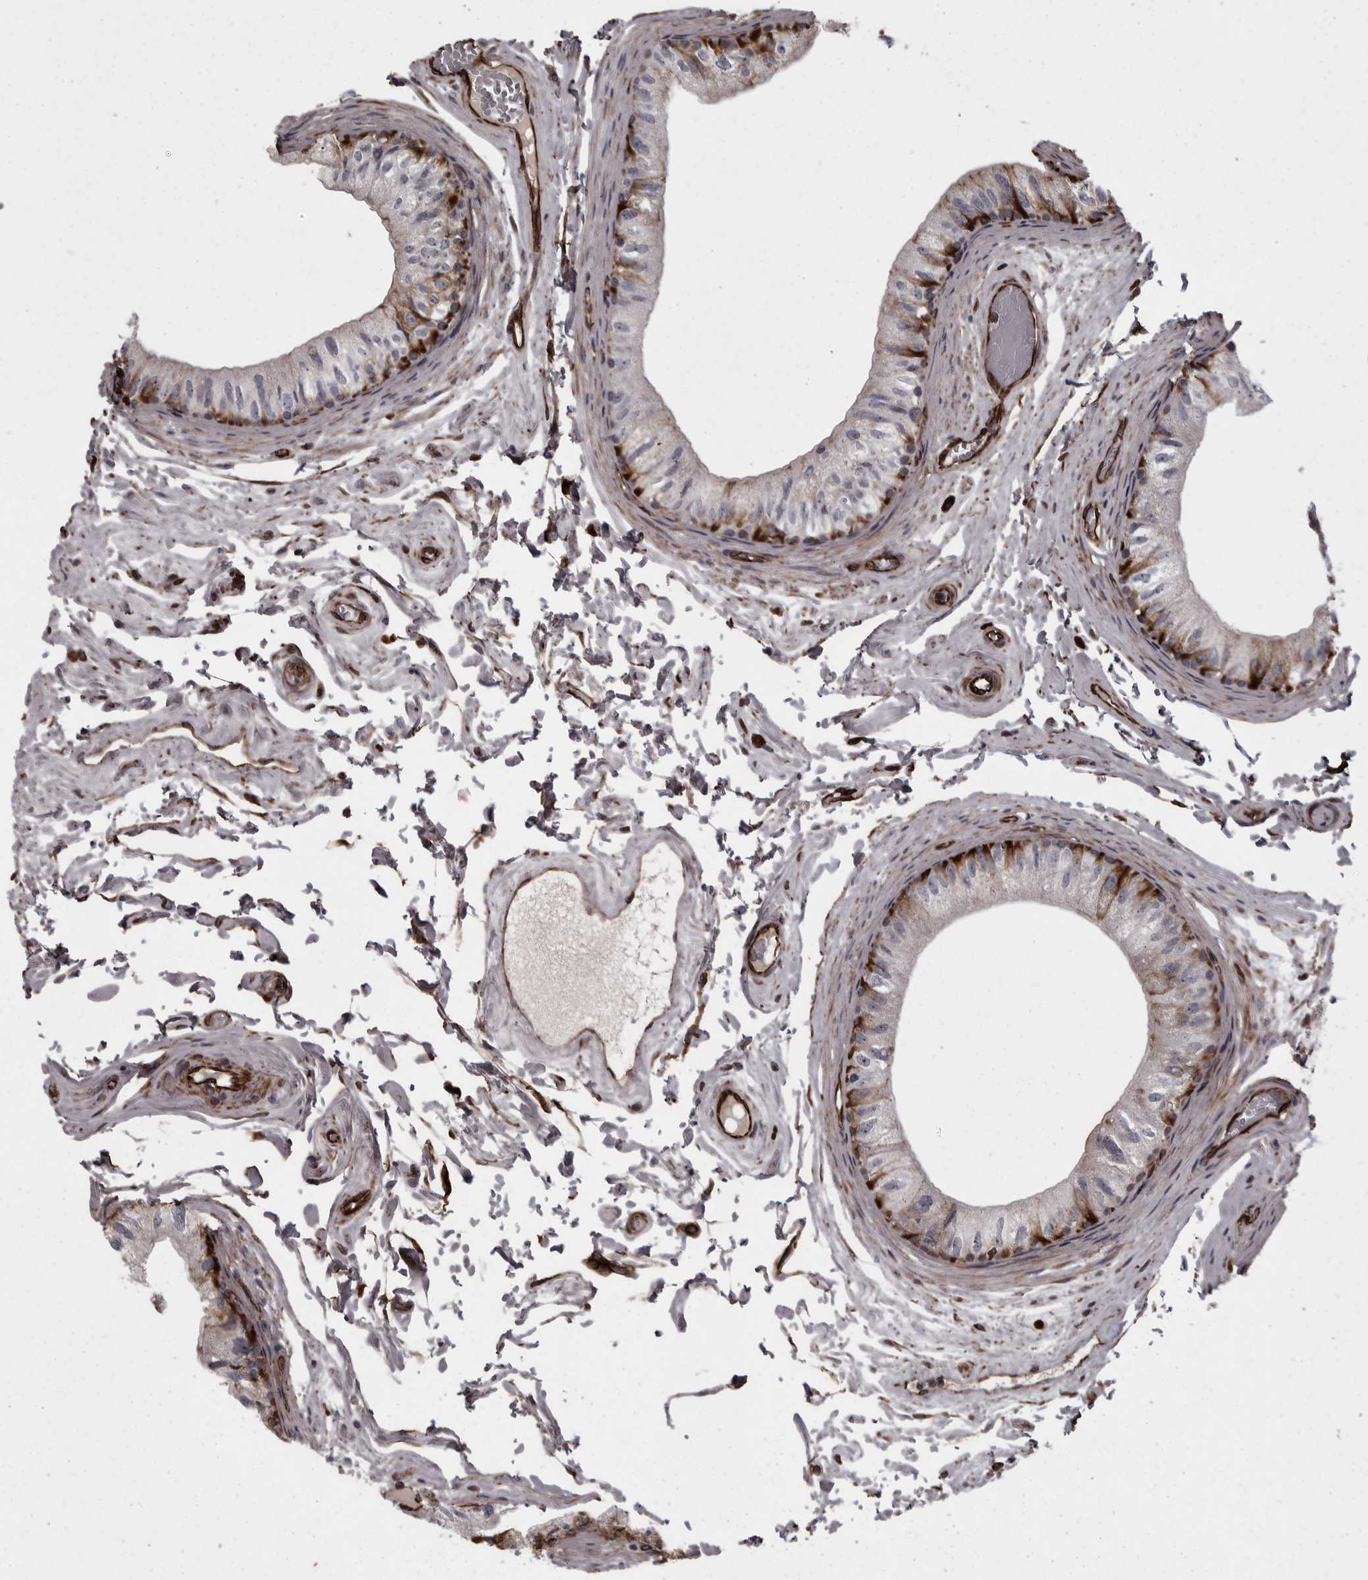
{"staining": {"intensity": "strong", "quantity": "<25%", "location": "cytoplasmic/membranous"}, "tissue": "epididymis", "cell_type": "Glandular cells", "image_type": "normal", "snomed": [{"axis": "morphology", "description": "Normal tissue, NOS"}, {"axis": "topography", "description": "Epididymis"}], "caption": "Immunohistochemistry (IHC) histopathology image of normal epididymis: human epididymis stained using immunohistochemistry (IHC) shows medium levels of strong protein expression localized specifically in the cytoplasmic/membranous of glandular cells, appearing as a cytoplasmic/membranous brown color.", "gene": "FAAP100", "patient": {"sex": "male", "age": 79}}